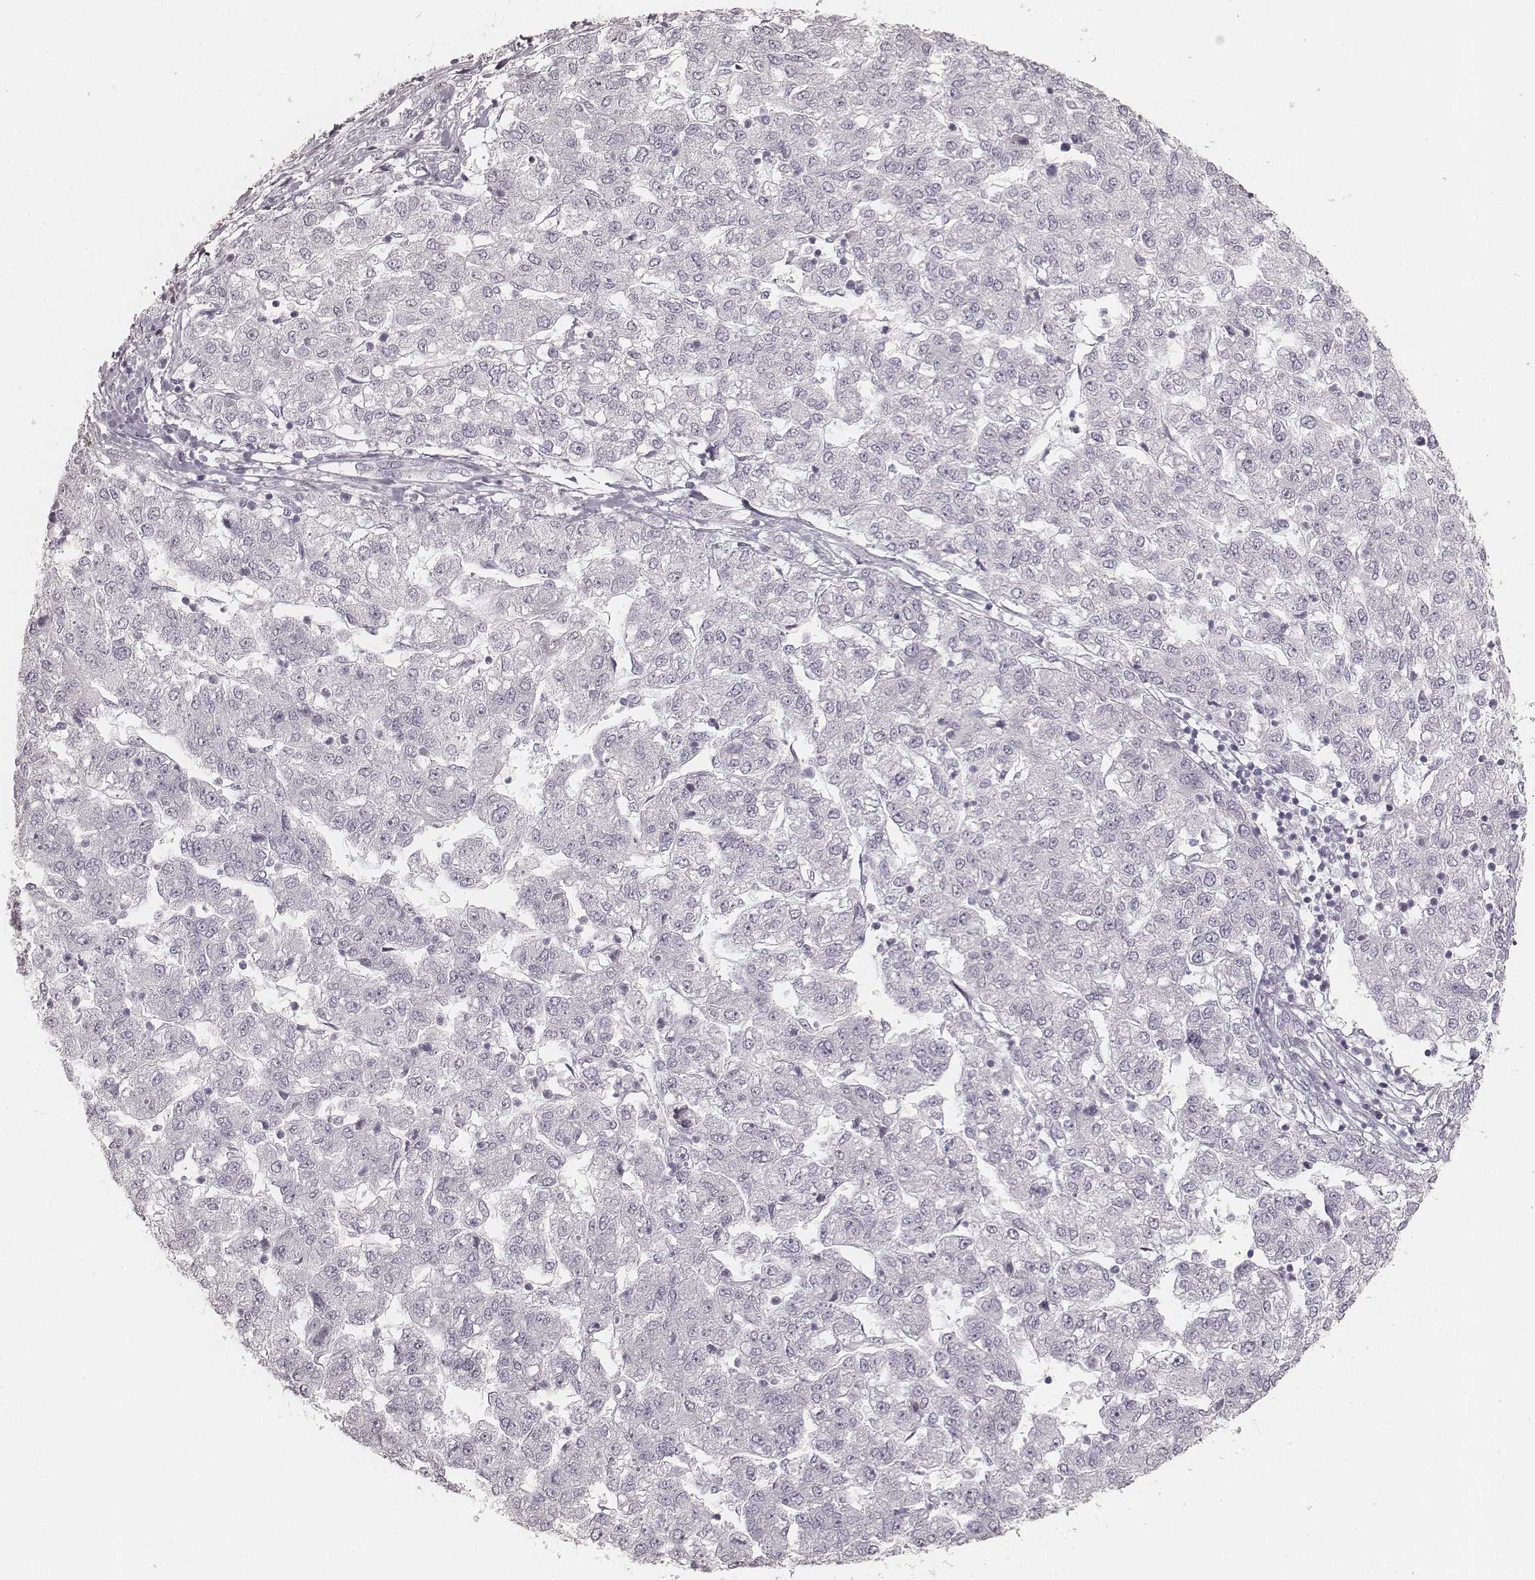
{"staining": {"intensity": "negative", "quantity": "none", "location": "none"}, "tissue": "liver cancer", "cell_type": "Tumor cells", "image_type": "cancer", "snomed": [{"axis": "morphology", "description": "Carcinoma, Hepatocellular, NOS"}, {"axis": "topography", "description": "Liver"}], "caption": "Hepatocellular carcinoma (liver) was stained to show a protein in brown. There is no significant staining in tumor cells.", "gene": "KRT31", "patient": {"sex": "male", "age": 56}}